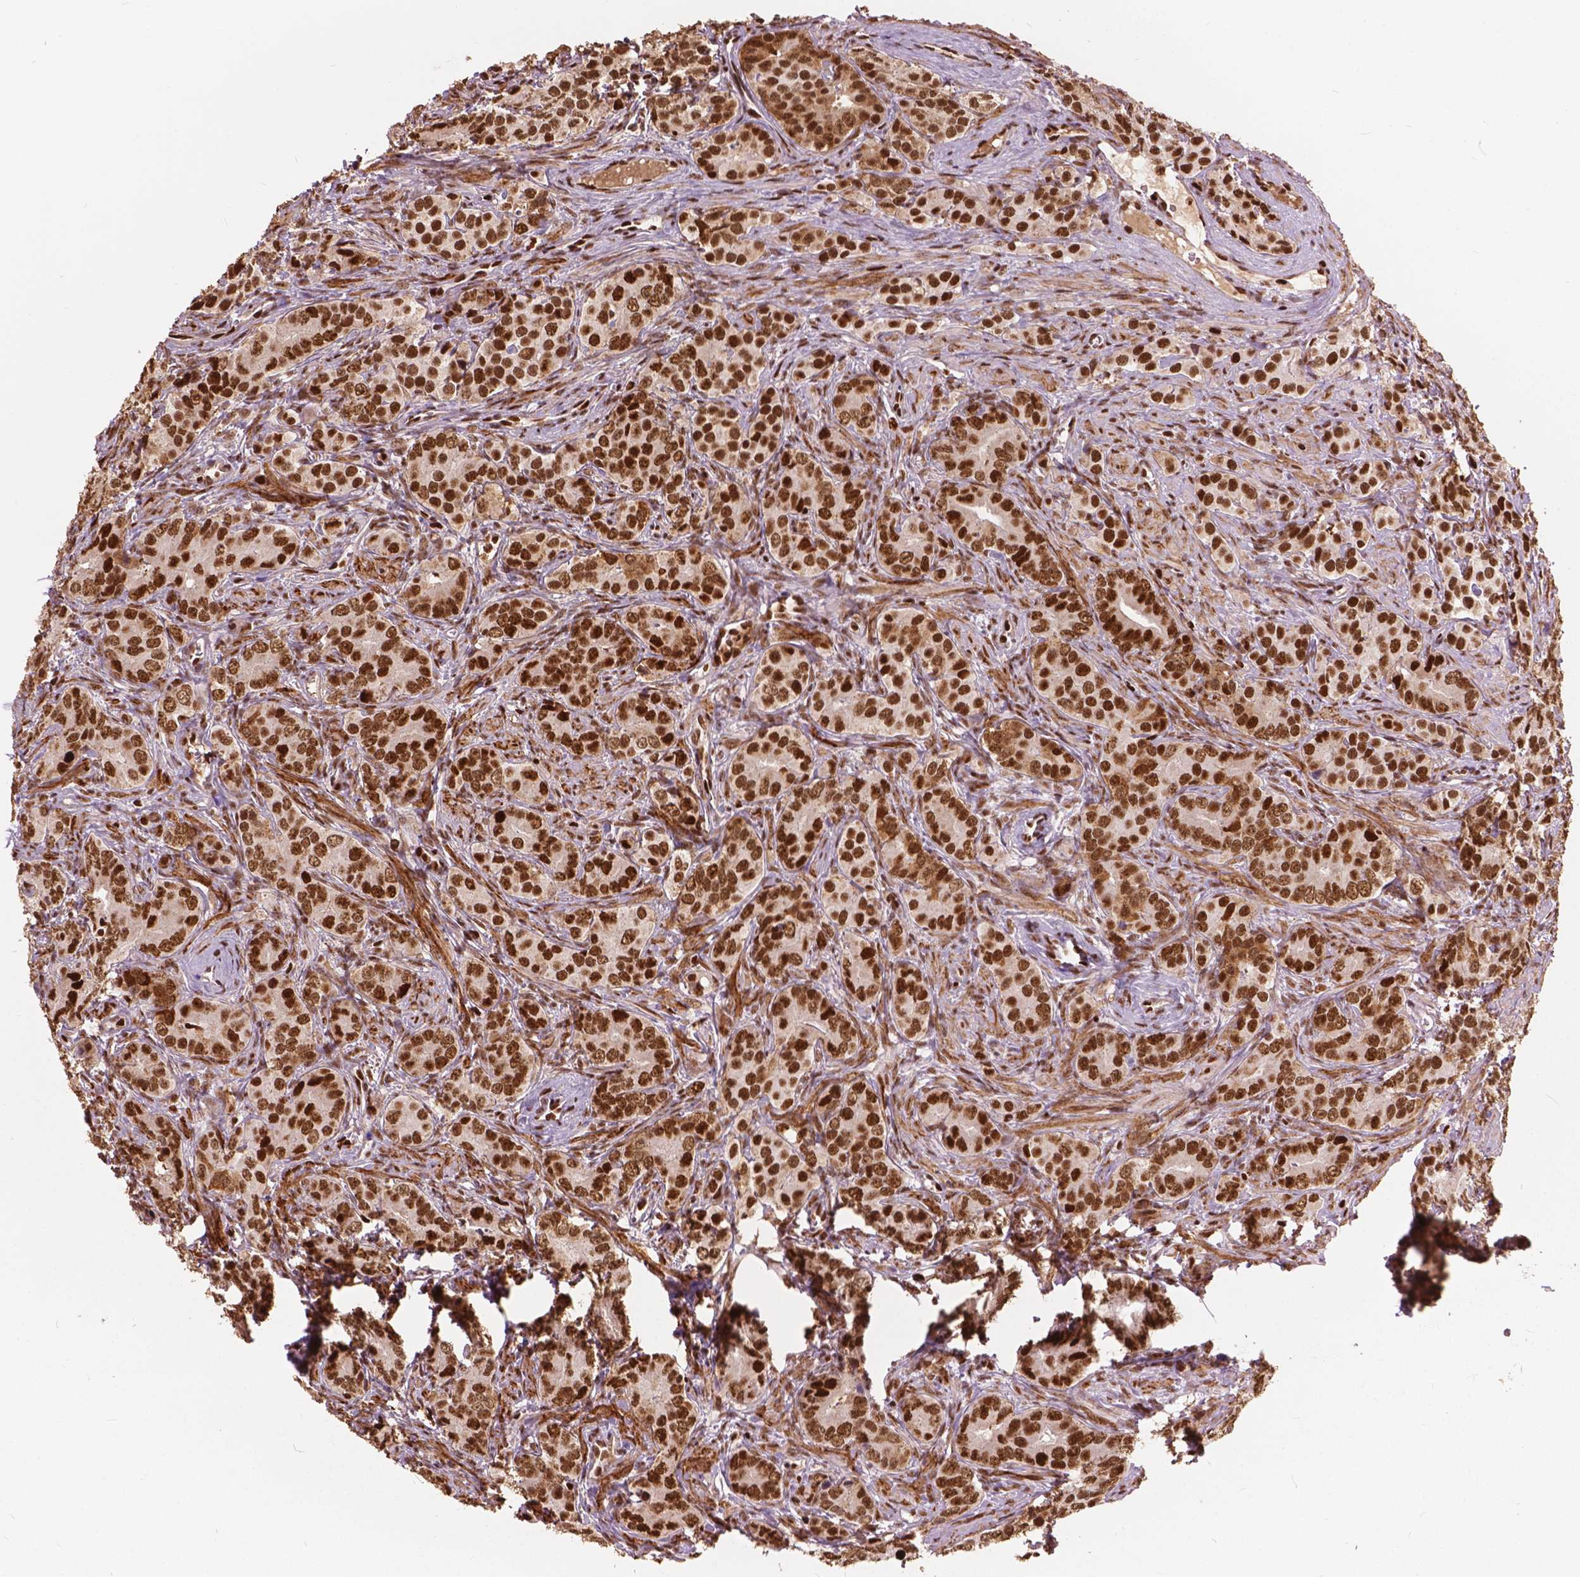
{"staining": {"intensity": "strong", "quantity": ">75%", "location": "nuclear"}, "tissue": "prostate cancer", "cell_type": "Tumor cells", "image_type": "cancer", "snomed": [{"axis": "morphology", "description": "Adenocarcinoma, High grade"}, {"axis": "topography", "description": "Prostate"}], "caption": "Prostate adenocarcinoma (high-grade) stained with a protein marker shows strong staining in tumor cells.", "gene": "ANP32B", "patient": {"sex": "male", "age": 84}}